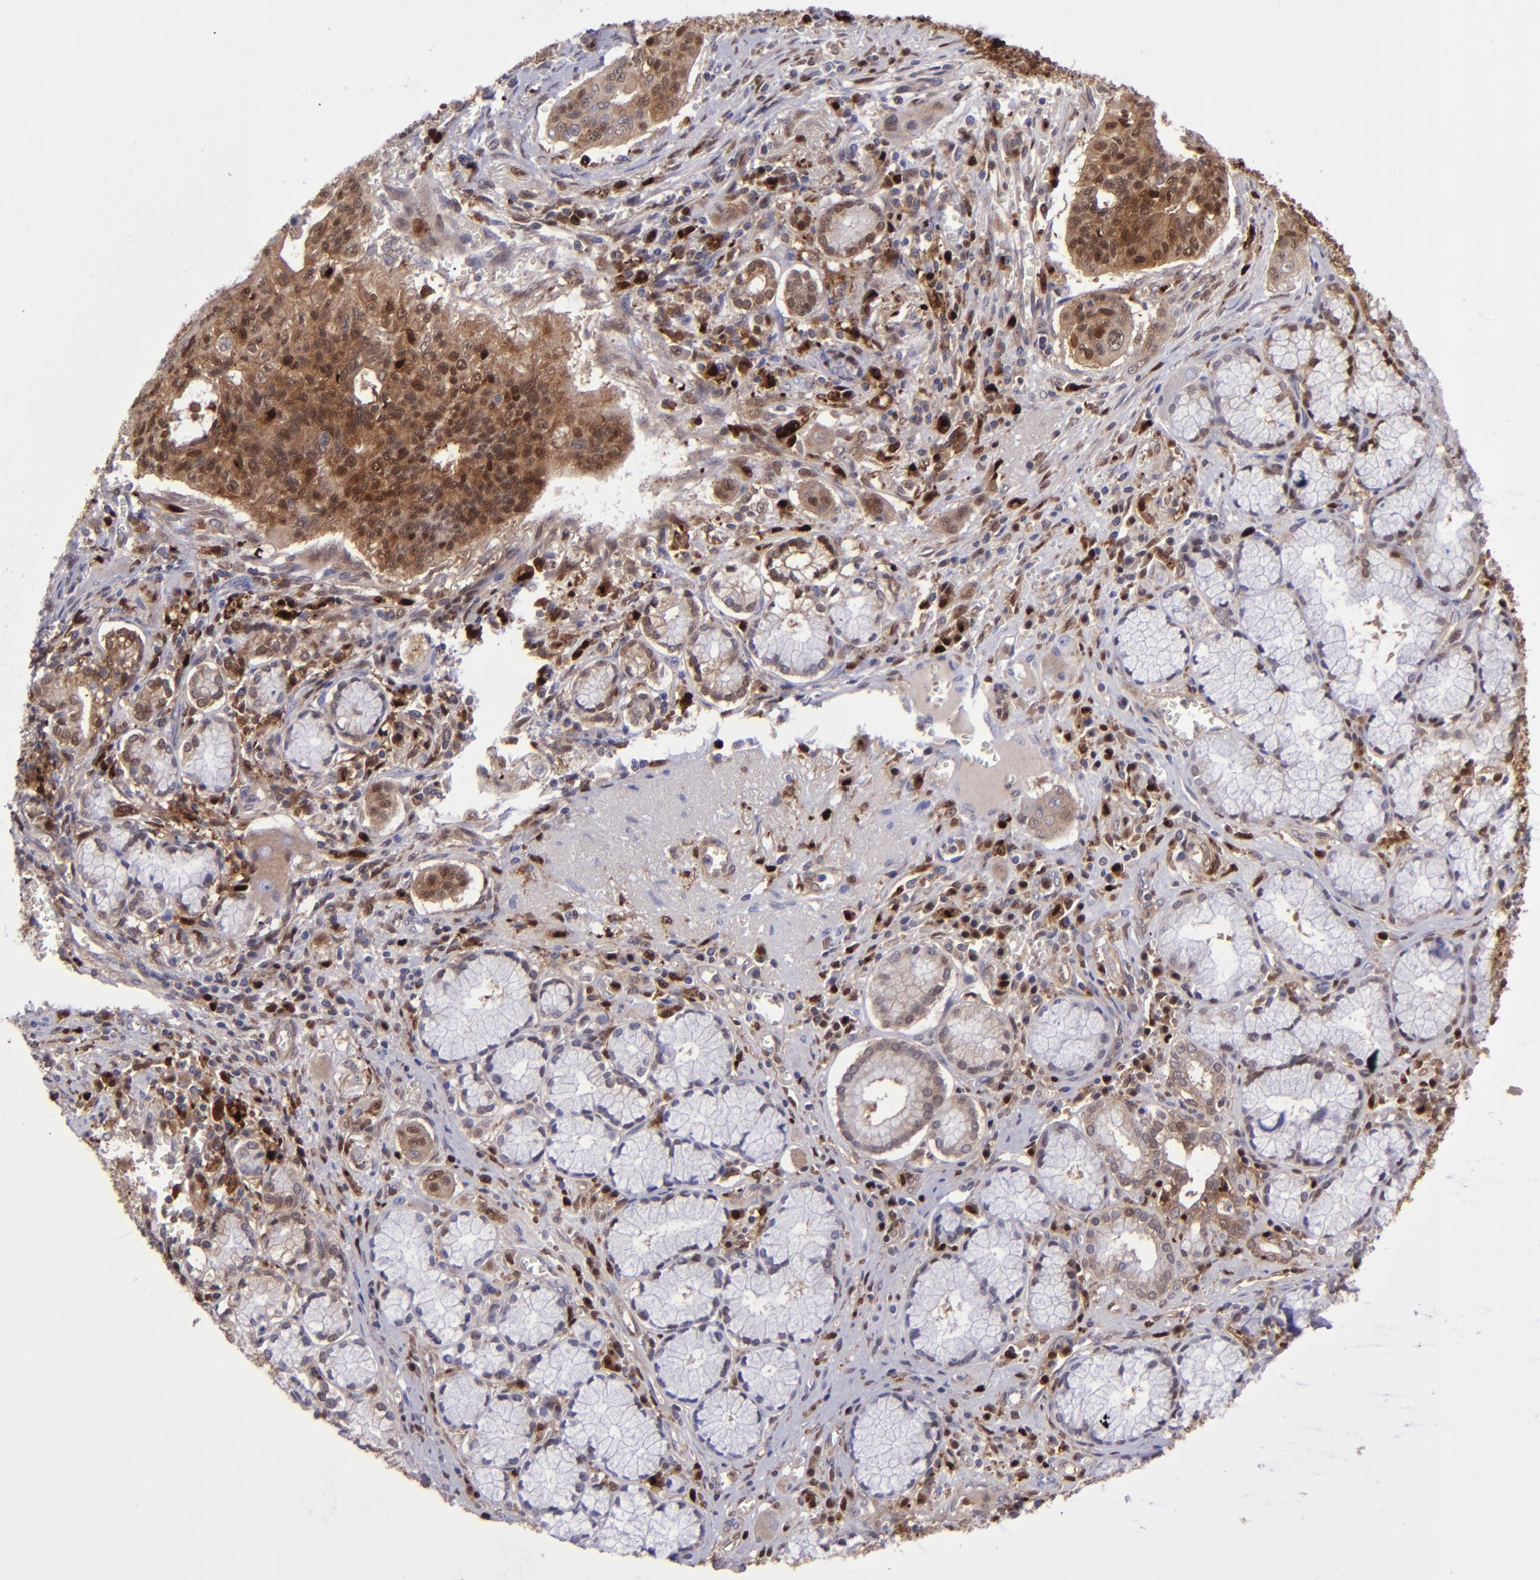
{"staining": {"intensity": "moderate", "quantity": ">75%", "location": "cytoplasmic/membranous,nuclear"}, "tissue": "pancreatic cancer", "cell_type": "Tumor cells", "image_type": "cancer", "snomed": [{"axis": "morphology", "description": "Adenocarcinoma, NOS"}, {"axis": "topography", "description": "Pancreas"}], "caption": "The micrograph exhibits a brown stain indicating the presence of a protein in the cytoplasmic/membranous and nuclear of tumor cells in pancreatic cancer.", "gene": "TYMP", "patient": {"sex": "male", "age": 77}}